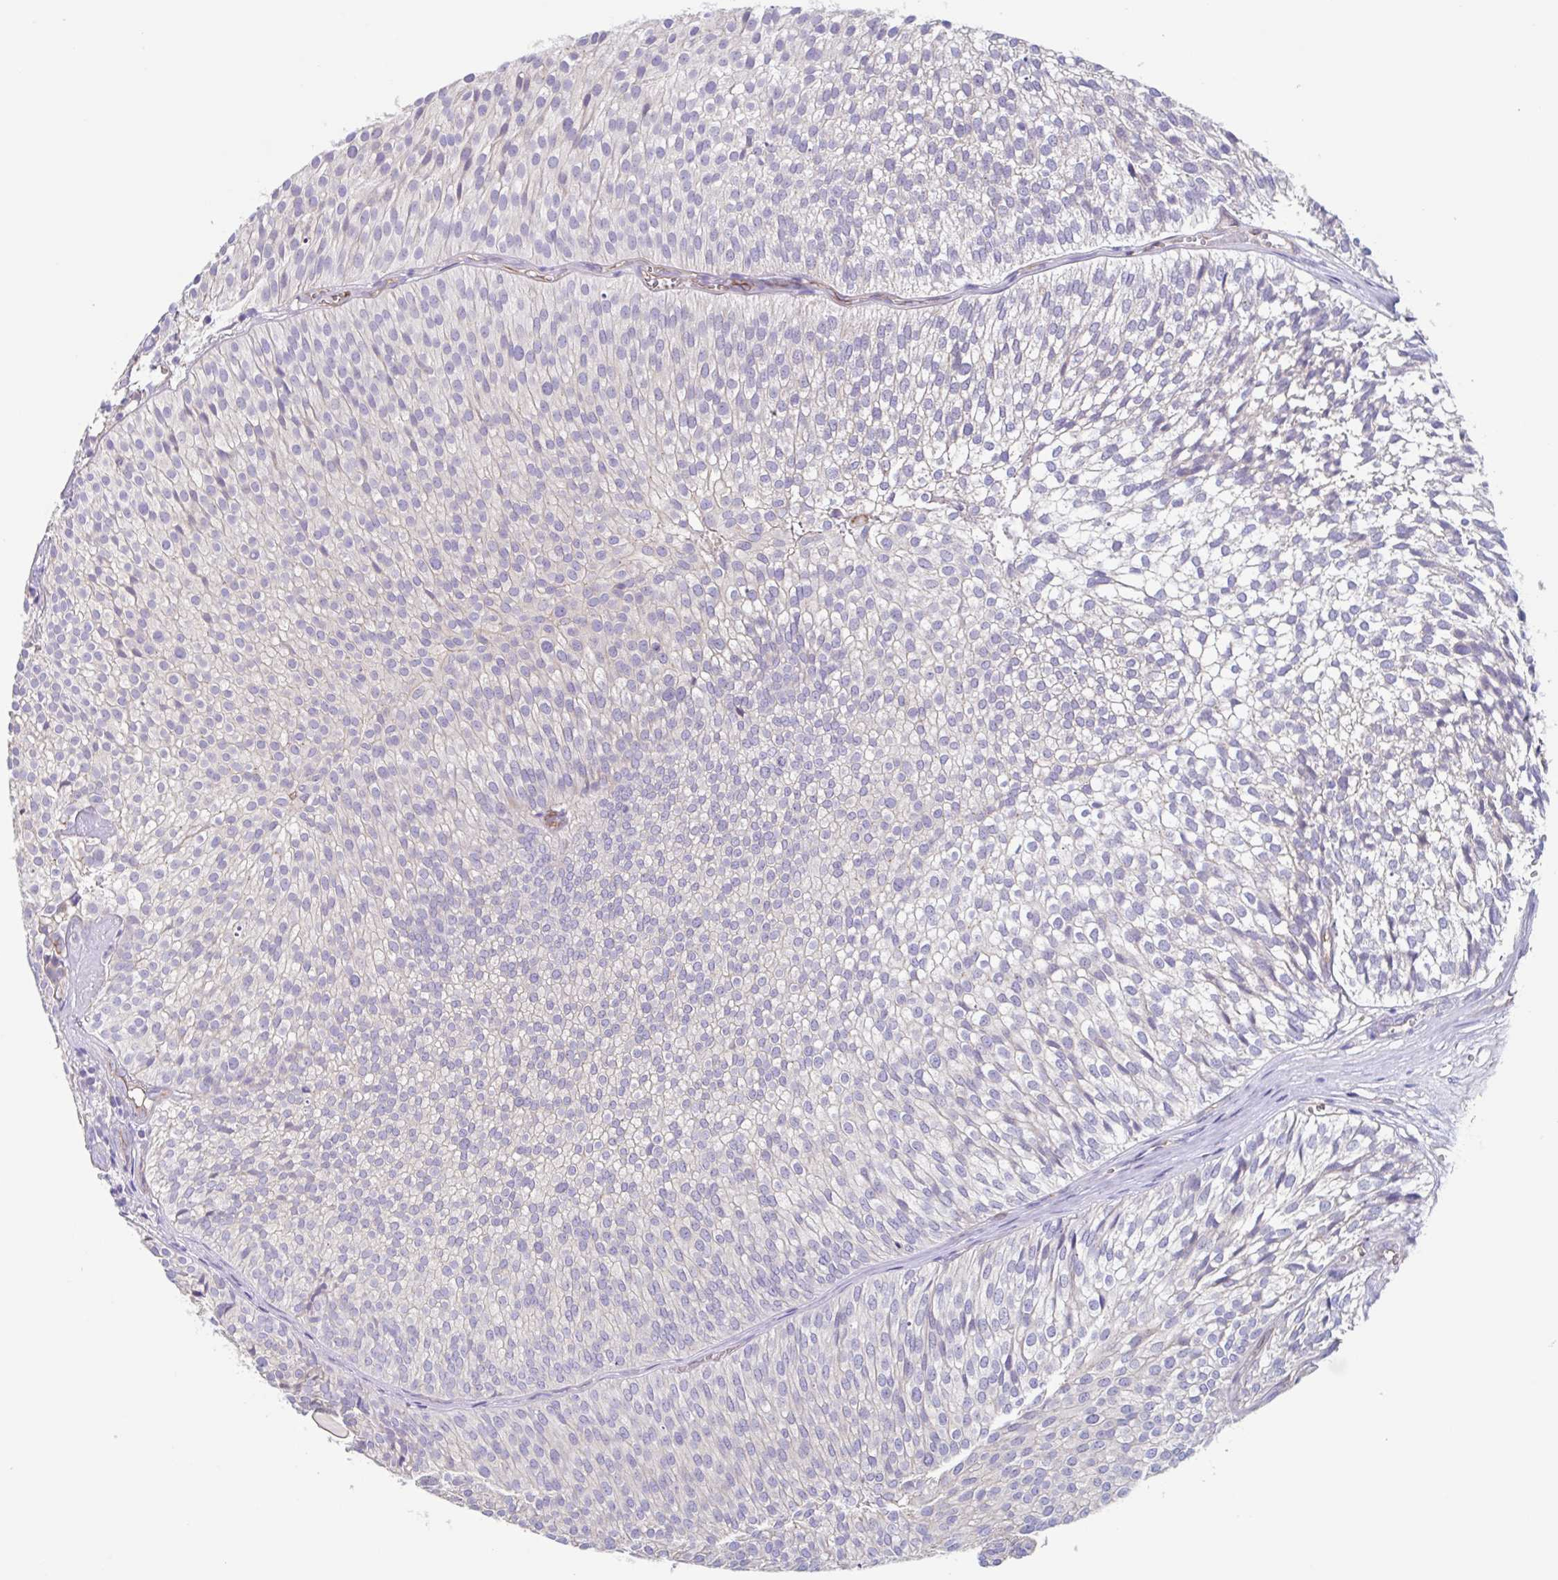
{"staining": {"intensity": "negative", "quantity": "none", "location": "none"}, "tissue": "urothelial cancer", "cell_type": "Tumor cells", "image_type": "cancer", "snomed": [{"axis": "morphology", "description": "Urothelial carcinoma, Low grade"}, {"axis": "topography", "description": "Urinary bladder"}], "caption": "Tumor cells show no significant protein staining in urothelial cancer.", "gene": "EHD4", "patient": {"sex": "male", "age": 91}}